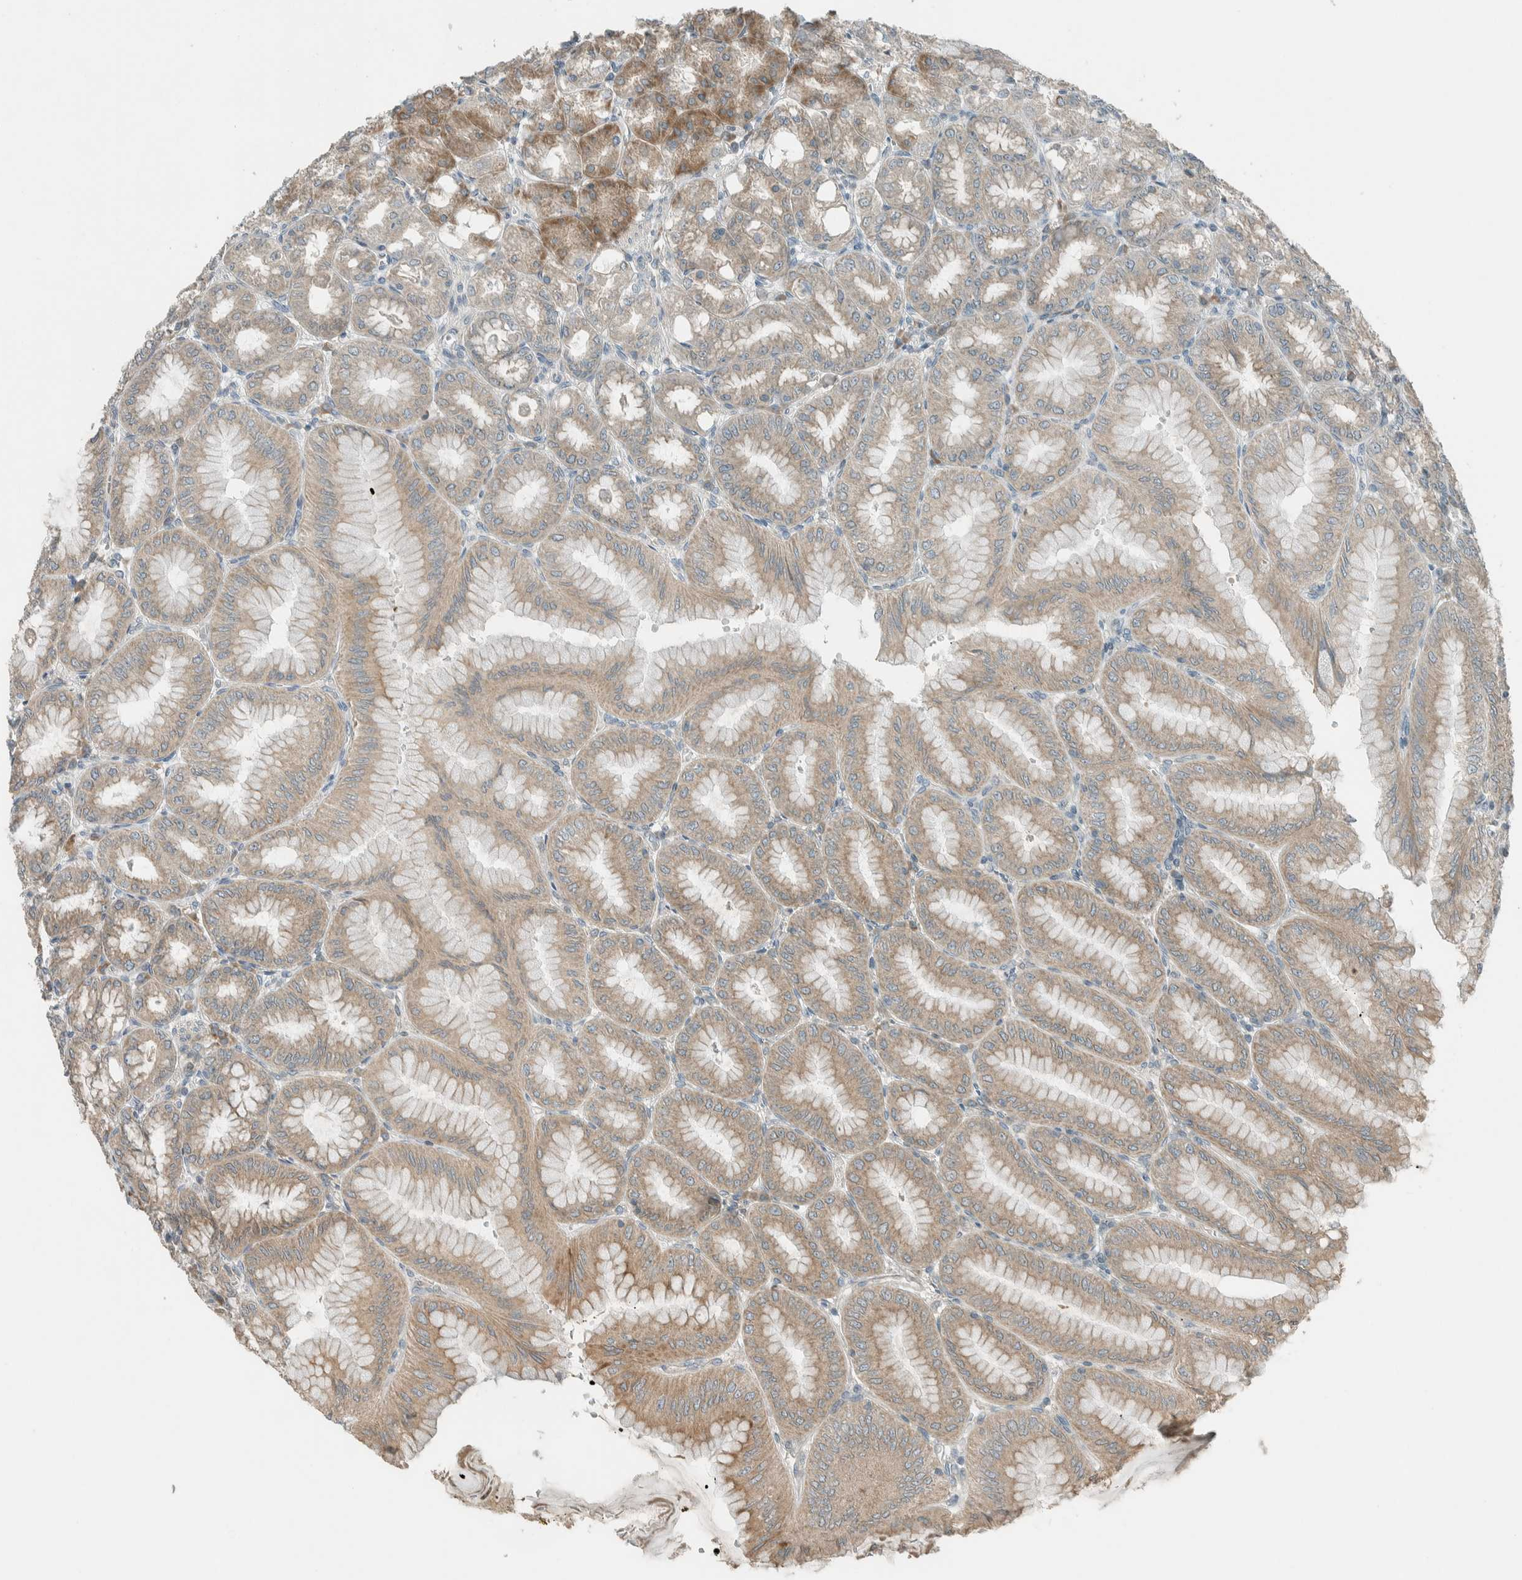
{"staining": {"intensity": "moderate", "quantity": "25%-75%", "location": "cytoplasmic/membranous"}, "tissue": "stomach", "cell_type": "Glandular cells", "image_type": "normal", "snomed": [{"axis": "morphology", "description": "Normal tissue, NOS"}, {"axis": "topography", "description": "Stomach, lower"}], "caption": "Protein staining reveals moderate cytoplasmic/membranous positivity in approximately 25%-75% of glandular cells in unremarkable stomach. The protein of interest is shown in brown color, while the nuclei are stained blue.", "gene": "SEL1L", "patient": {"sex": "male", "age": 71}}